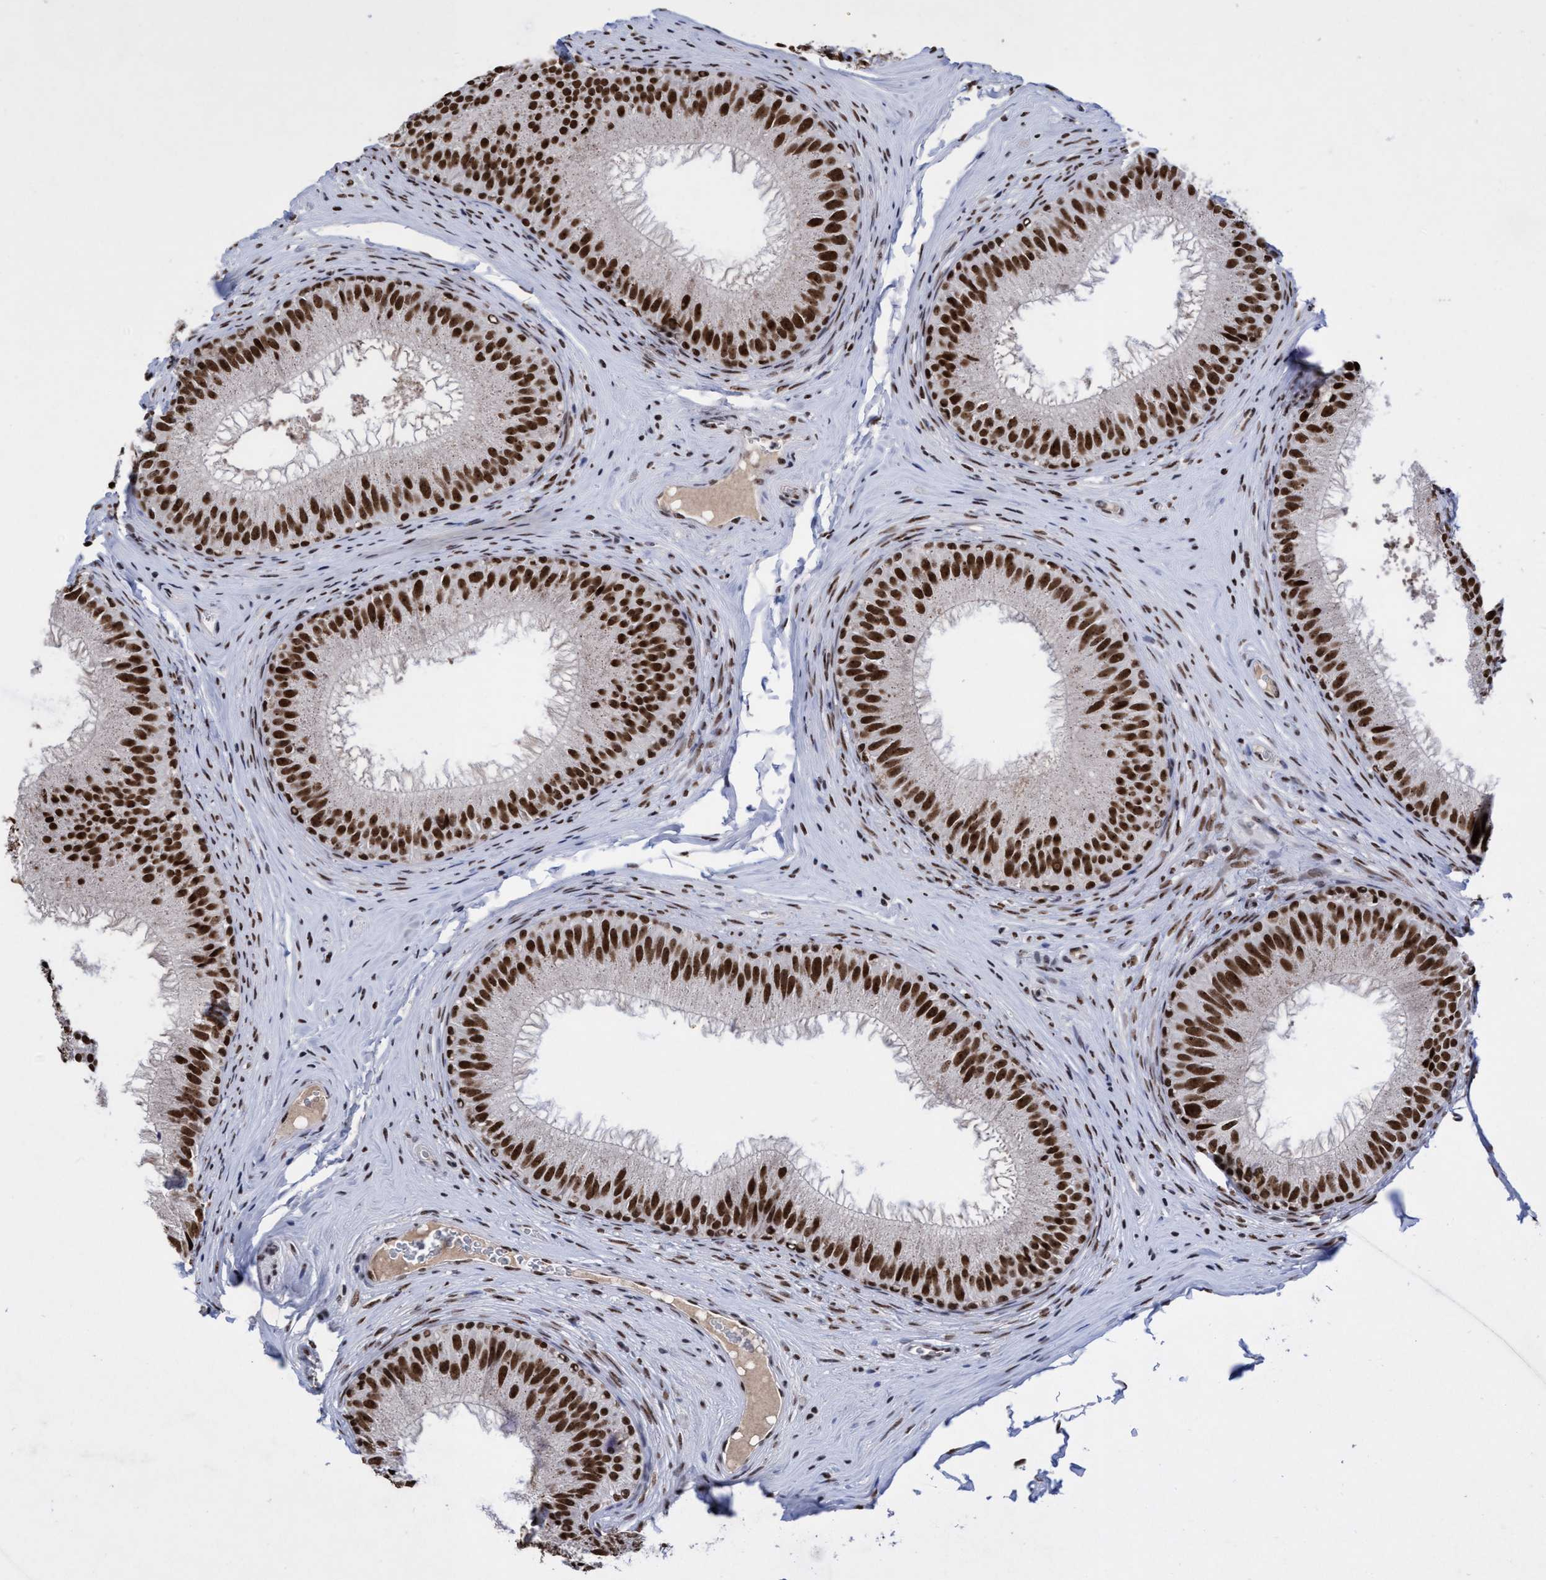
{"staining": {"intensity": "strong", "quantity": ">75%", "location": "nuclear"}, "tissue": "epididymis", "cell_type": "Glandular cells", "image_type": "normal", "snomed": [{"axis": "morphology", "description": "Normal tissue, NOS"}, {"axis": "topography", "description": "Epididymis"}], "caption": "Immunohistochemical staining of unremarkable human epididymis demonstrates high levels of strong nuclear positivity in approximately >75% of glandular cells. (DAB (3,3'-diaminobenzidine) = brown stain, brightfield microscopy at high magnification).", "gene": "EFCAB10", "patient": {"sex": "male", "age": 32}}